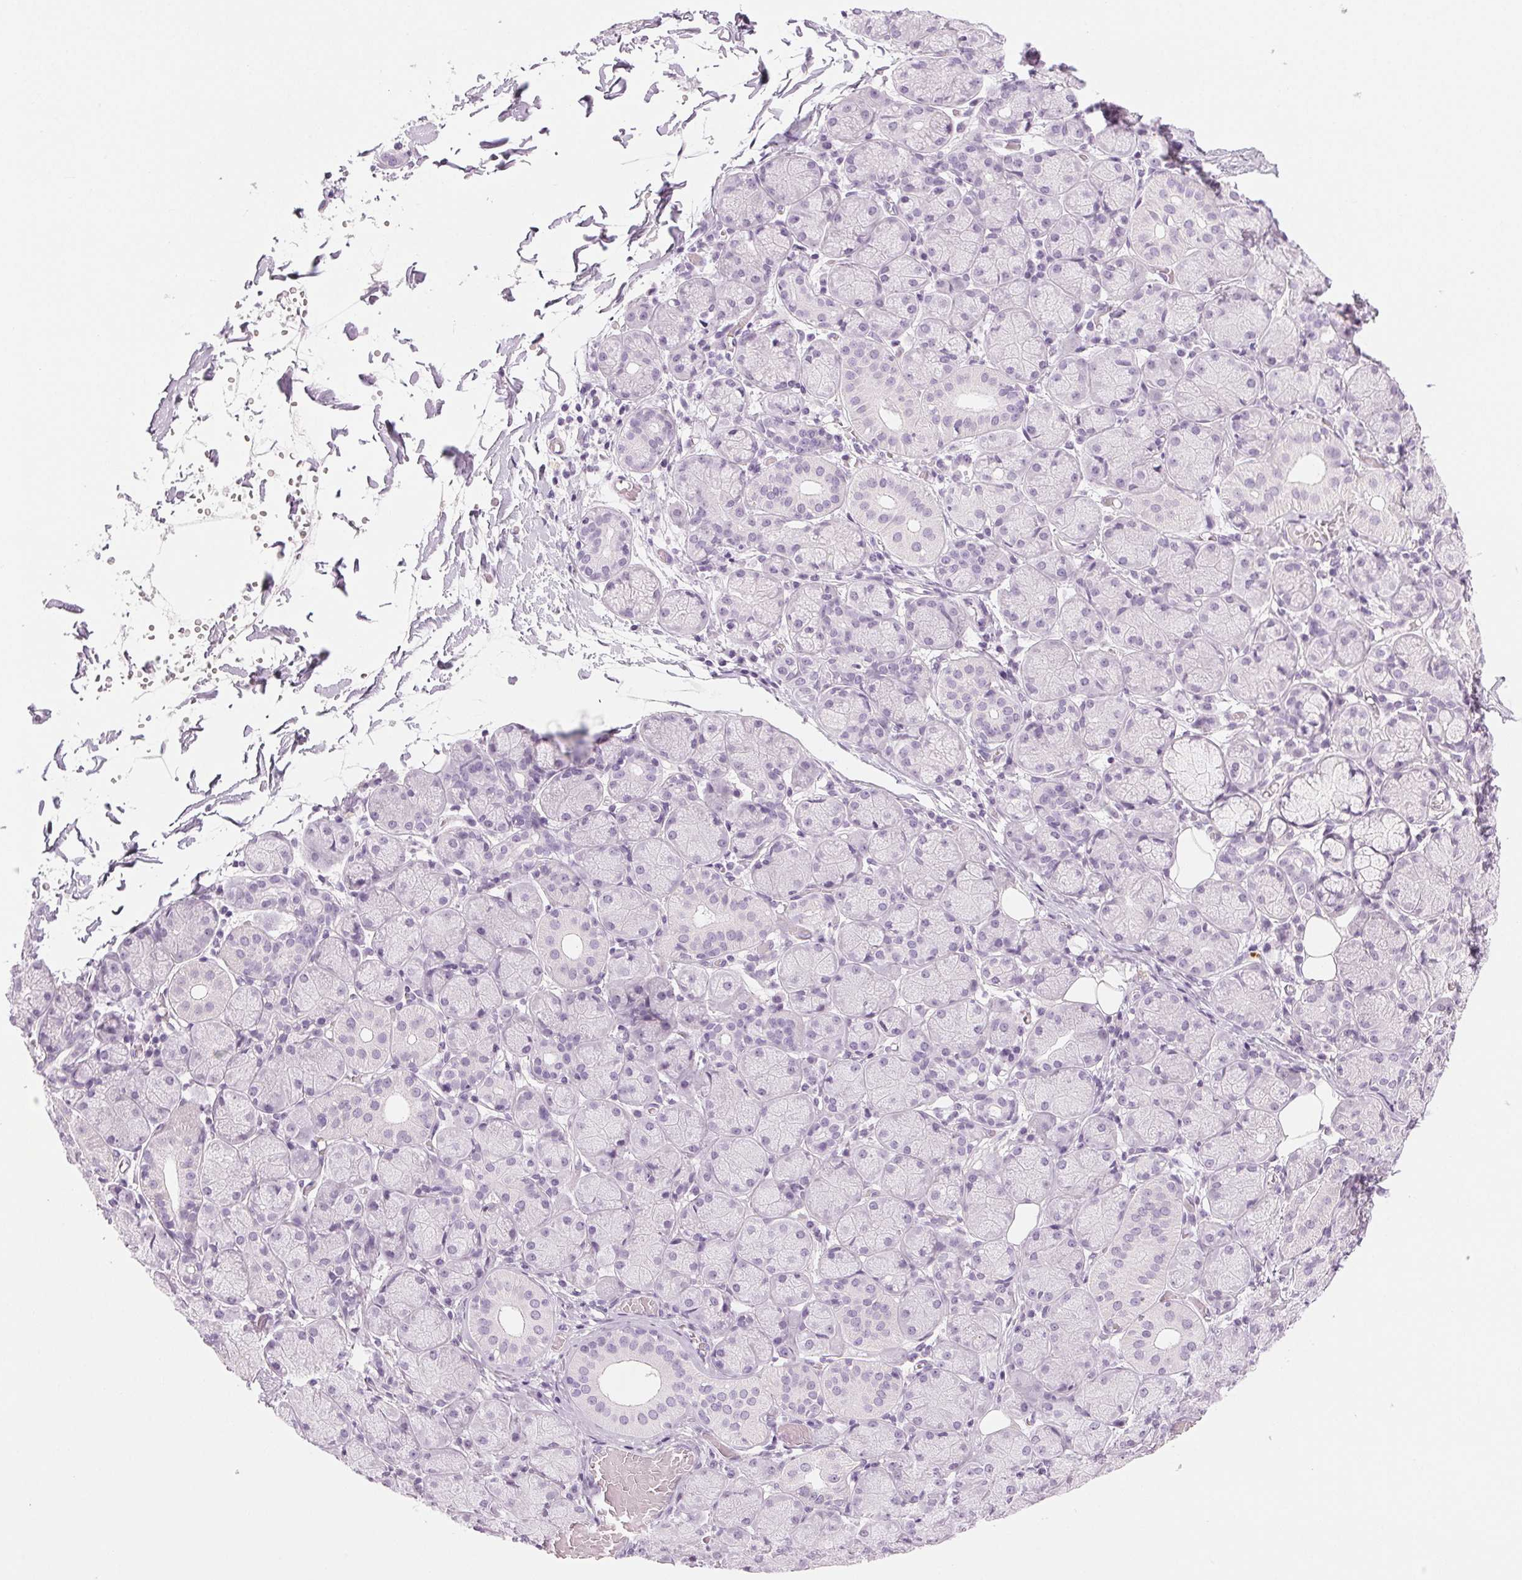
{"staining": {"intensity": "negative", "quantity": "none", "location": "none"}, "tissue": "salivary gland", "cell_type": "Glandular cells", "image_type": "normal", "snomed": [{"axis": "morphology", "description": "Normal tissue, NOS"}, {"axis": "topography", "description": "Salivary gland"}, {"axis": "topography", "description": "Peripheral nerve tissue"}], "caption": "This is an IHC histopathology image of benign human salivary gland. There is no staining in glandular cells.", "gene": "MPO", "patient": {"sex": "female", "age": 24}}